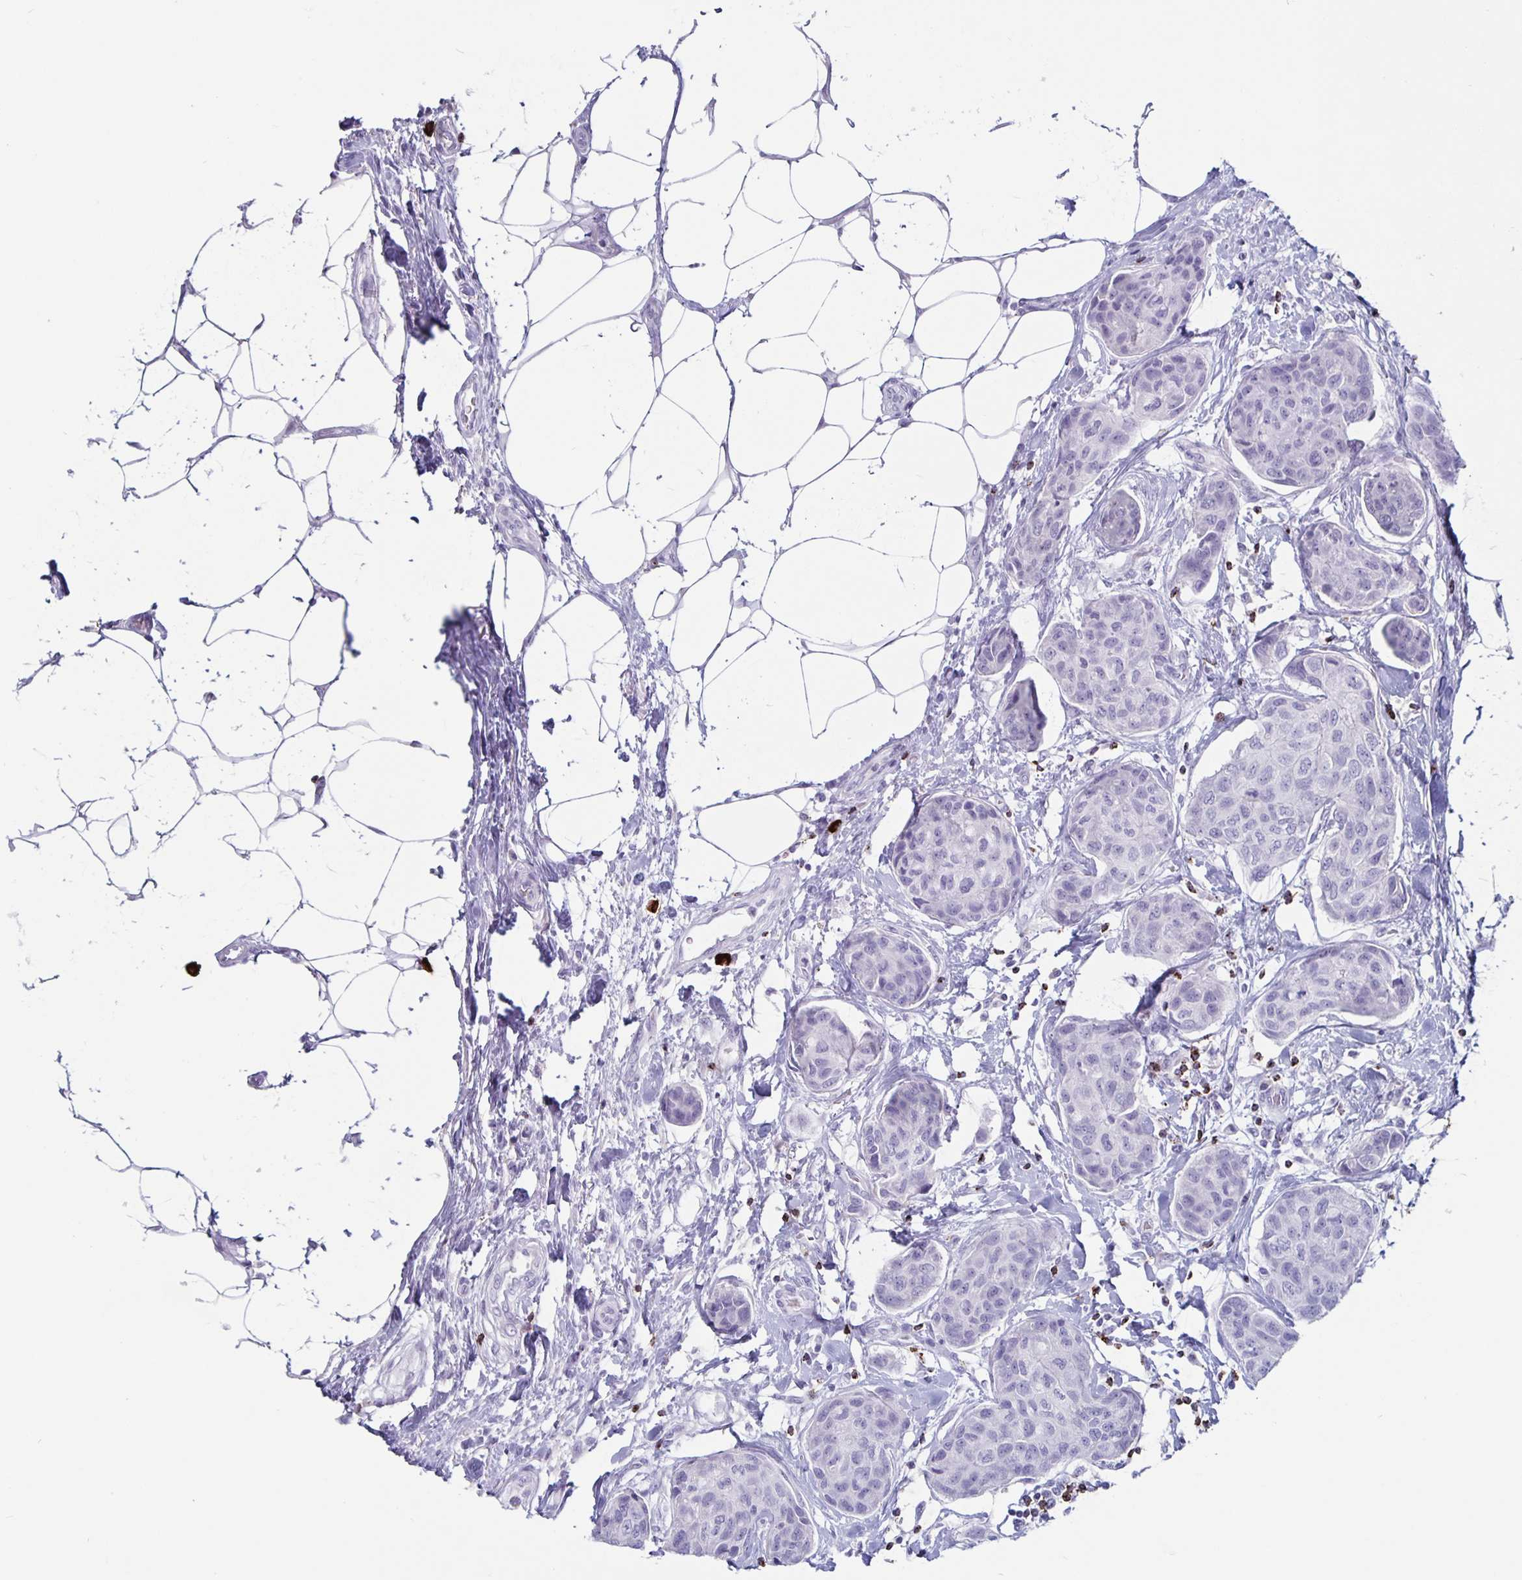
{"staining": {"intensity": "negative", "quantity": "none", "location": "none"}, "tissue": "breast cancer", "cell_type": "Tumor cells", "image_type": "cancer", "snomed": [{"axis": "morphology", "description": "Duct carcinoma"}, {"axis": "topography", "description": "Breast"}], "caption": "A micrograph of human intraductal carcinoma (breast) is negative for staining in tumor cells. (DAB IHC visualized using brightfield microscopy, high magnification).", "gene": "GZMK", "patient": {"sex": "female", "age": 80}}